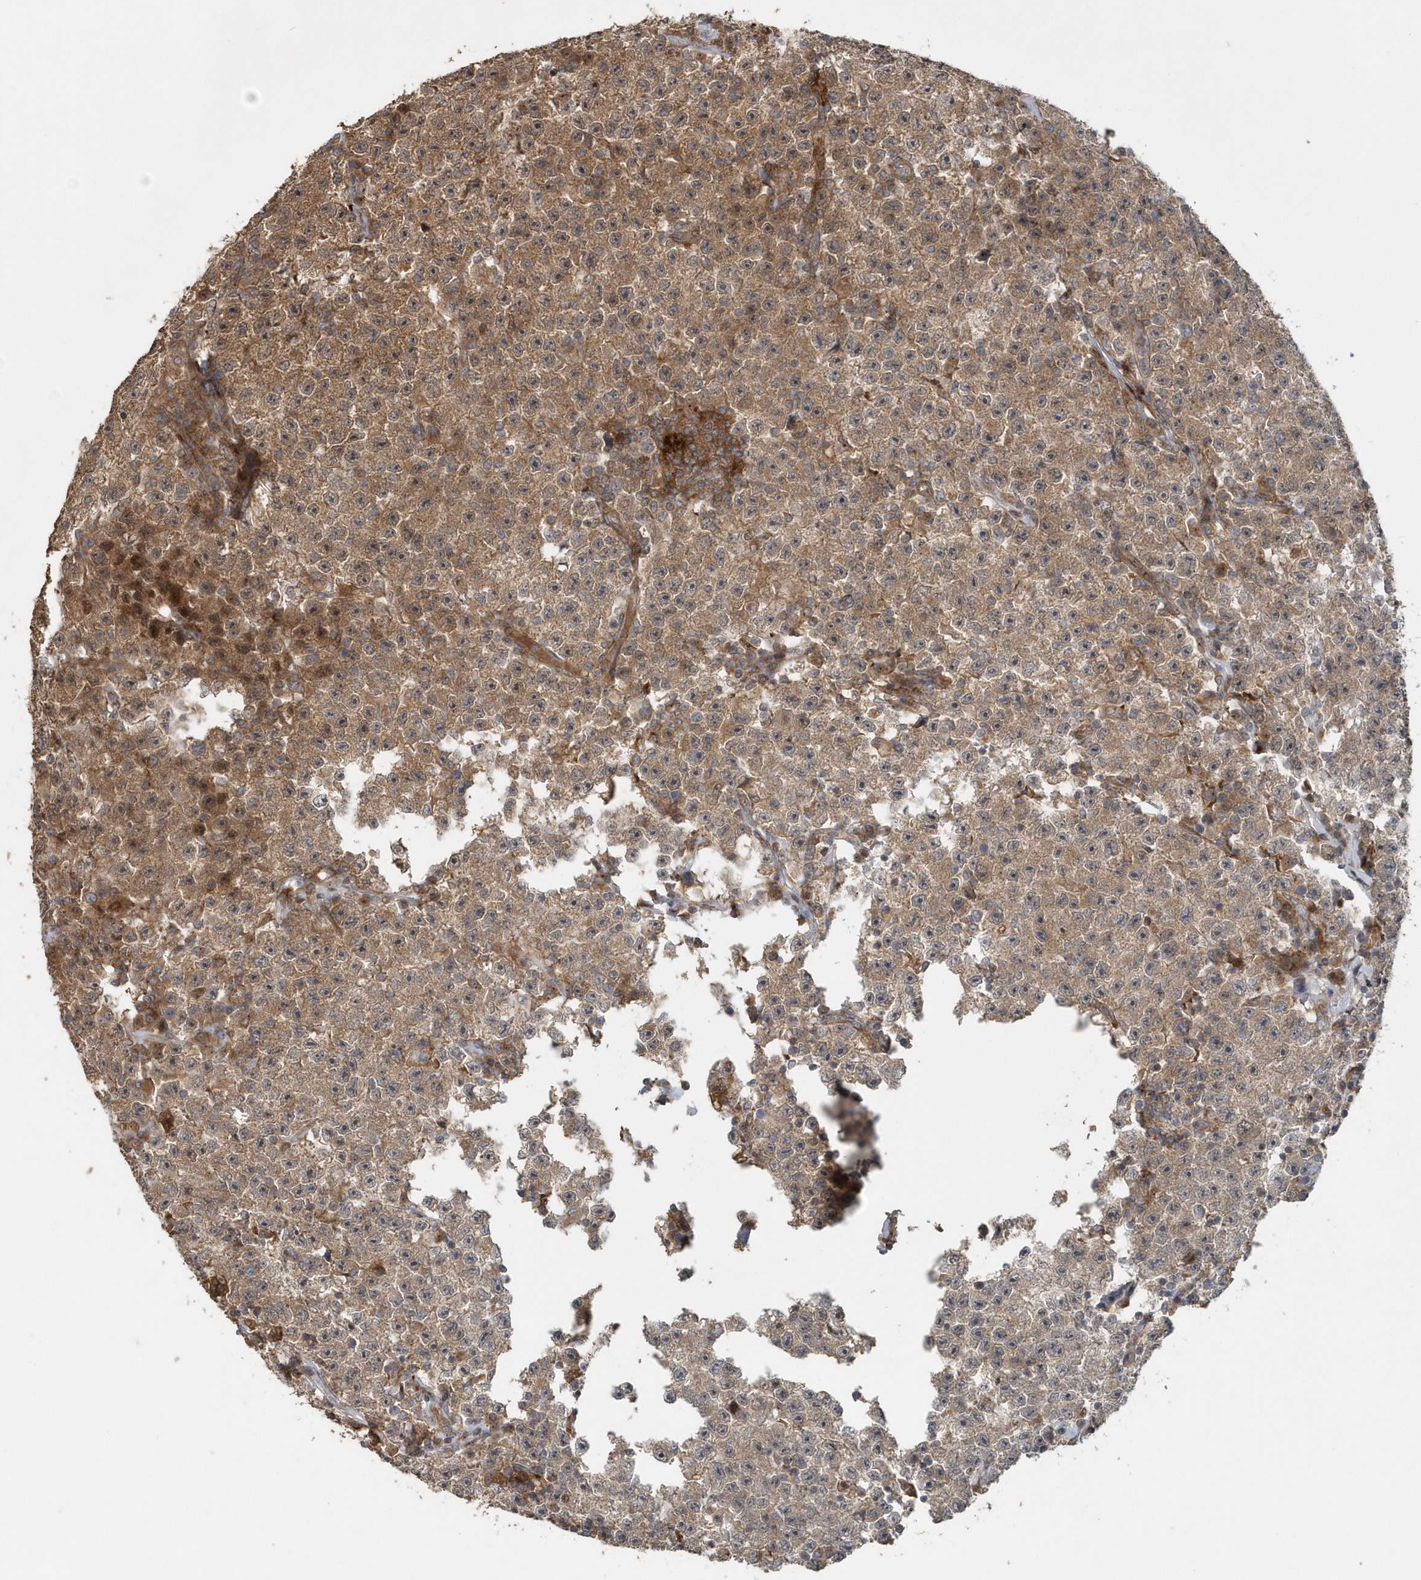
{"staining": {"intensity": "moderate", "quantity": ">75%", "location": "cytoplasmic/membranous"}, "tissue": "testis cancer", "cell_type": "Tumor cells", "image_type": "cancer", "snomed": [{"axis": "morphology", "description": "Seminoma, NOS"}, {"axis": "topography", "description": "Testis"}], "caption": "A brown stain labels moderate cytoplasmic/membranous staining of a protein in testis cancer tumor cells.", "gene": "MMUT", "patient": {"sex": "male", "age": 22}}